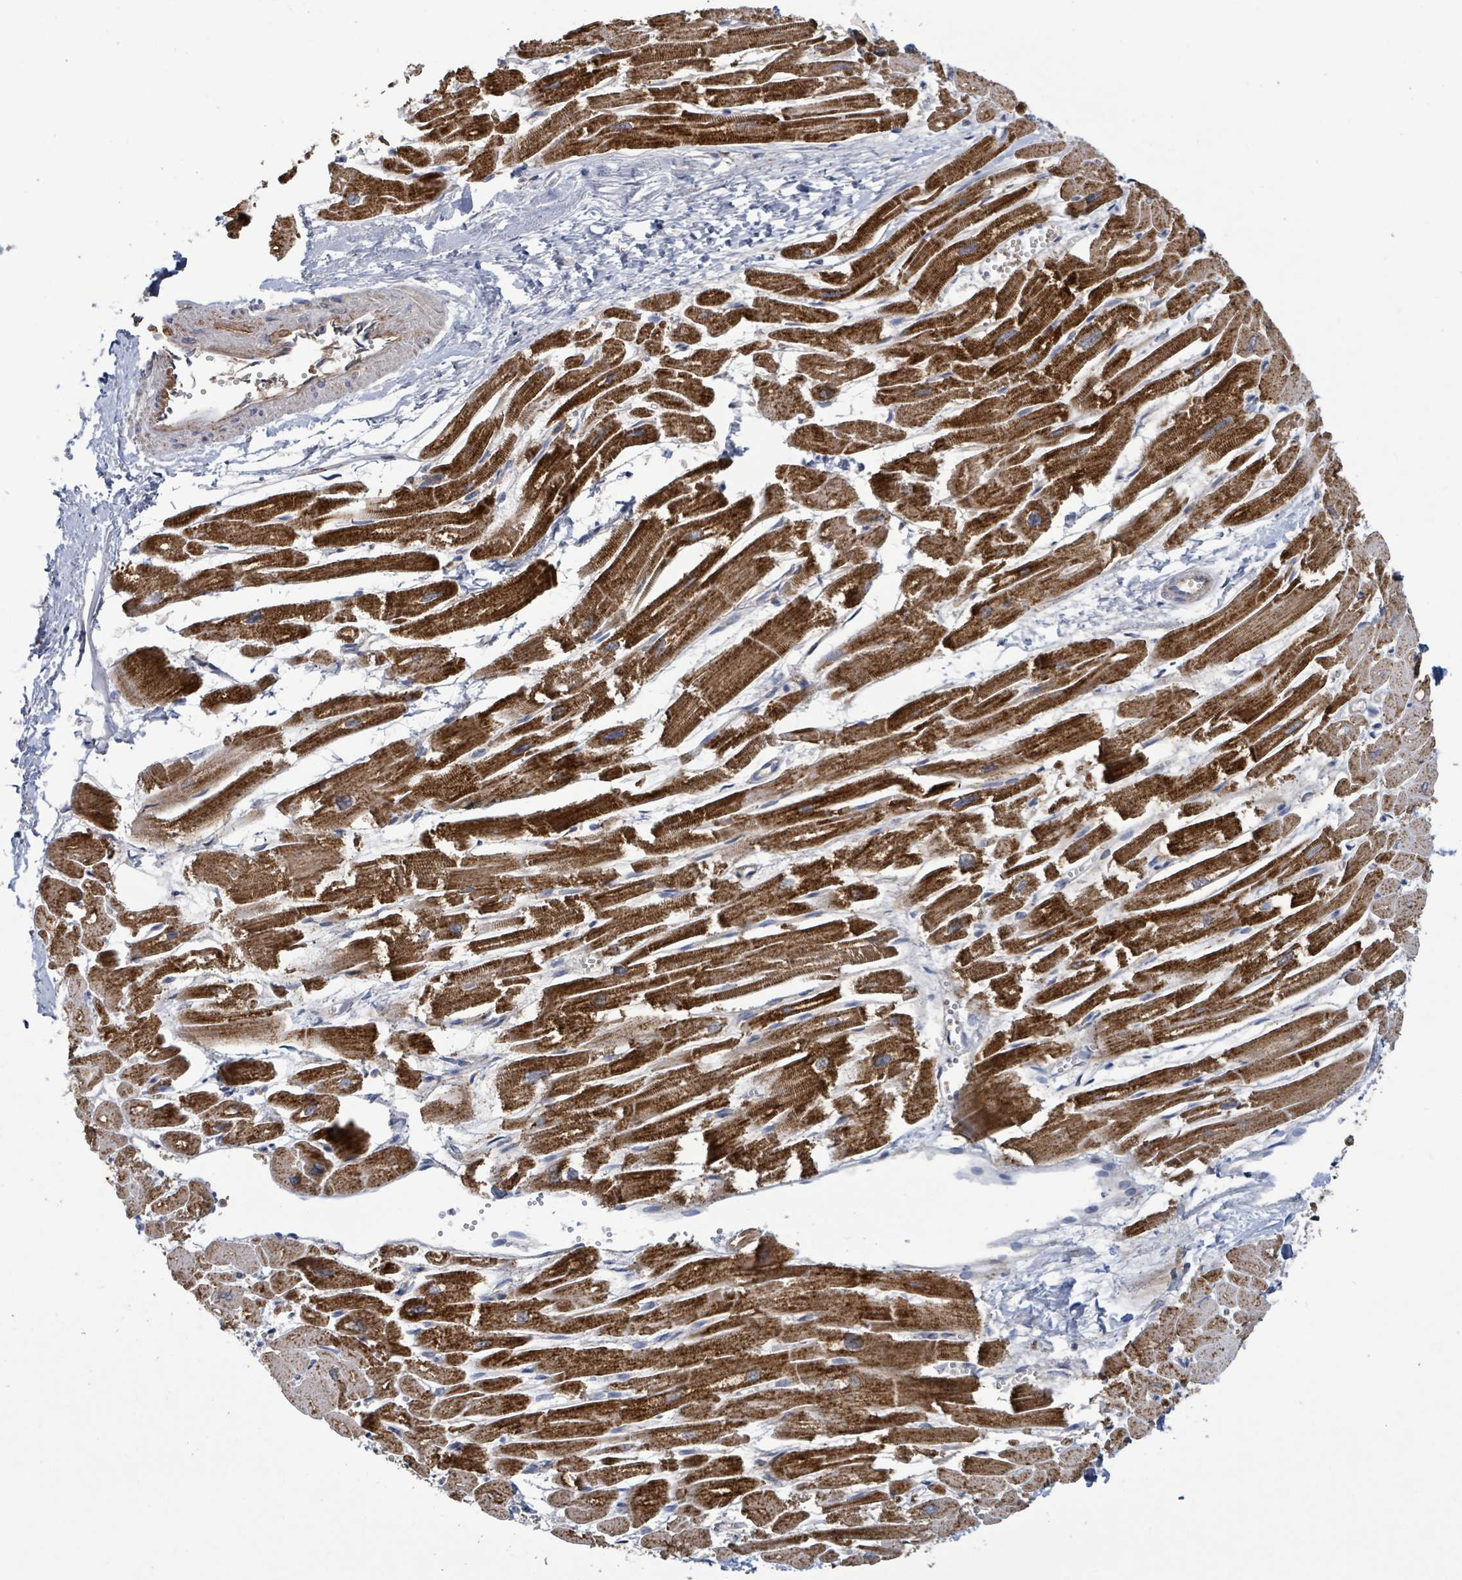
{"staining": {"intensity": "strong", "quantity": ">75%", "location": "cytoplasmic/membranous"}, "tissue": "heart muscle", "cell_type": "Cardiomyocytes", "image_type": "normal", "snomed": [{"axis": "morphology", "description": "Normal tissue, NOS"}, {"axis": "topography", "description": "Heart"}], "caption": "Immunohistochemistry micrograph of normal human heart muscle stained for a protein (brown), which exhibits high levels of strong cytoplasmic/membranous positivity in approximately >75% of cardiomyocytes.", "gene": "PLAAT1", "patient": {"sex": "male", "age": 54}}